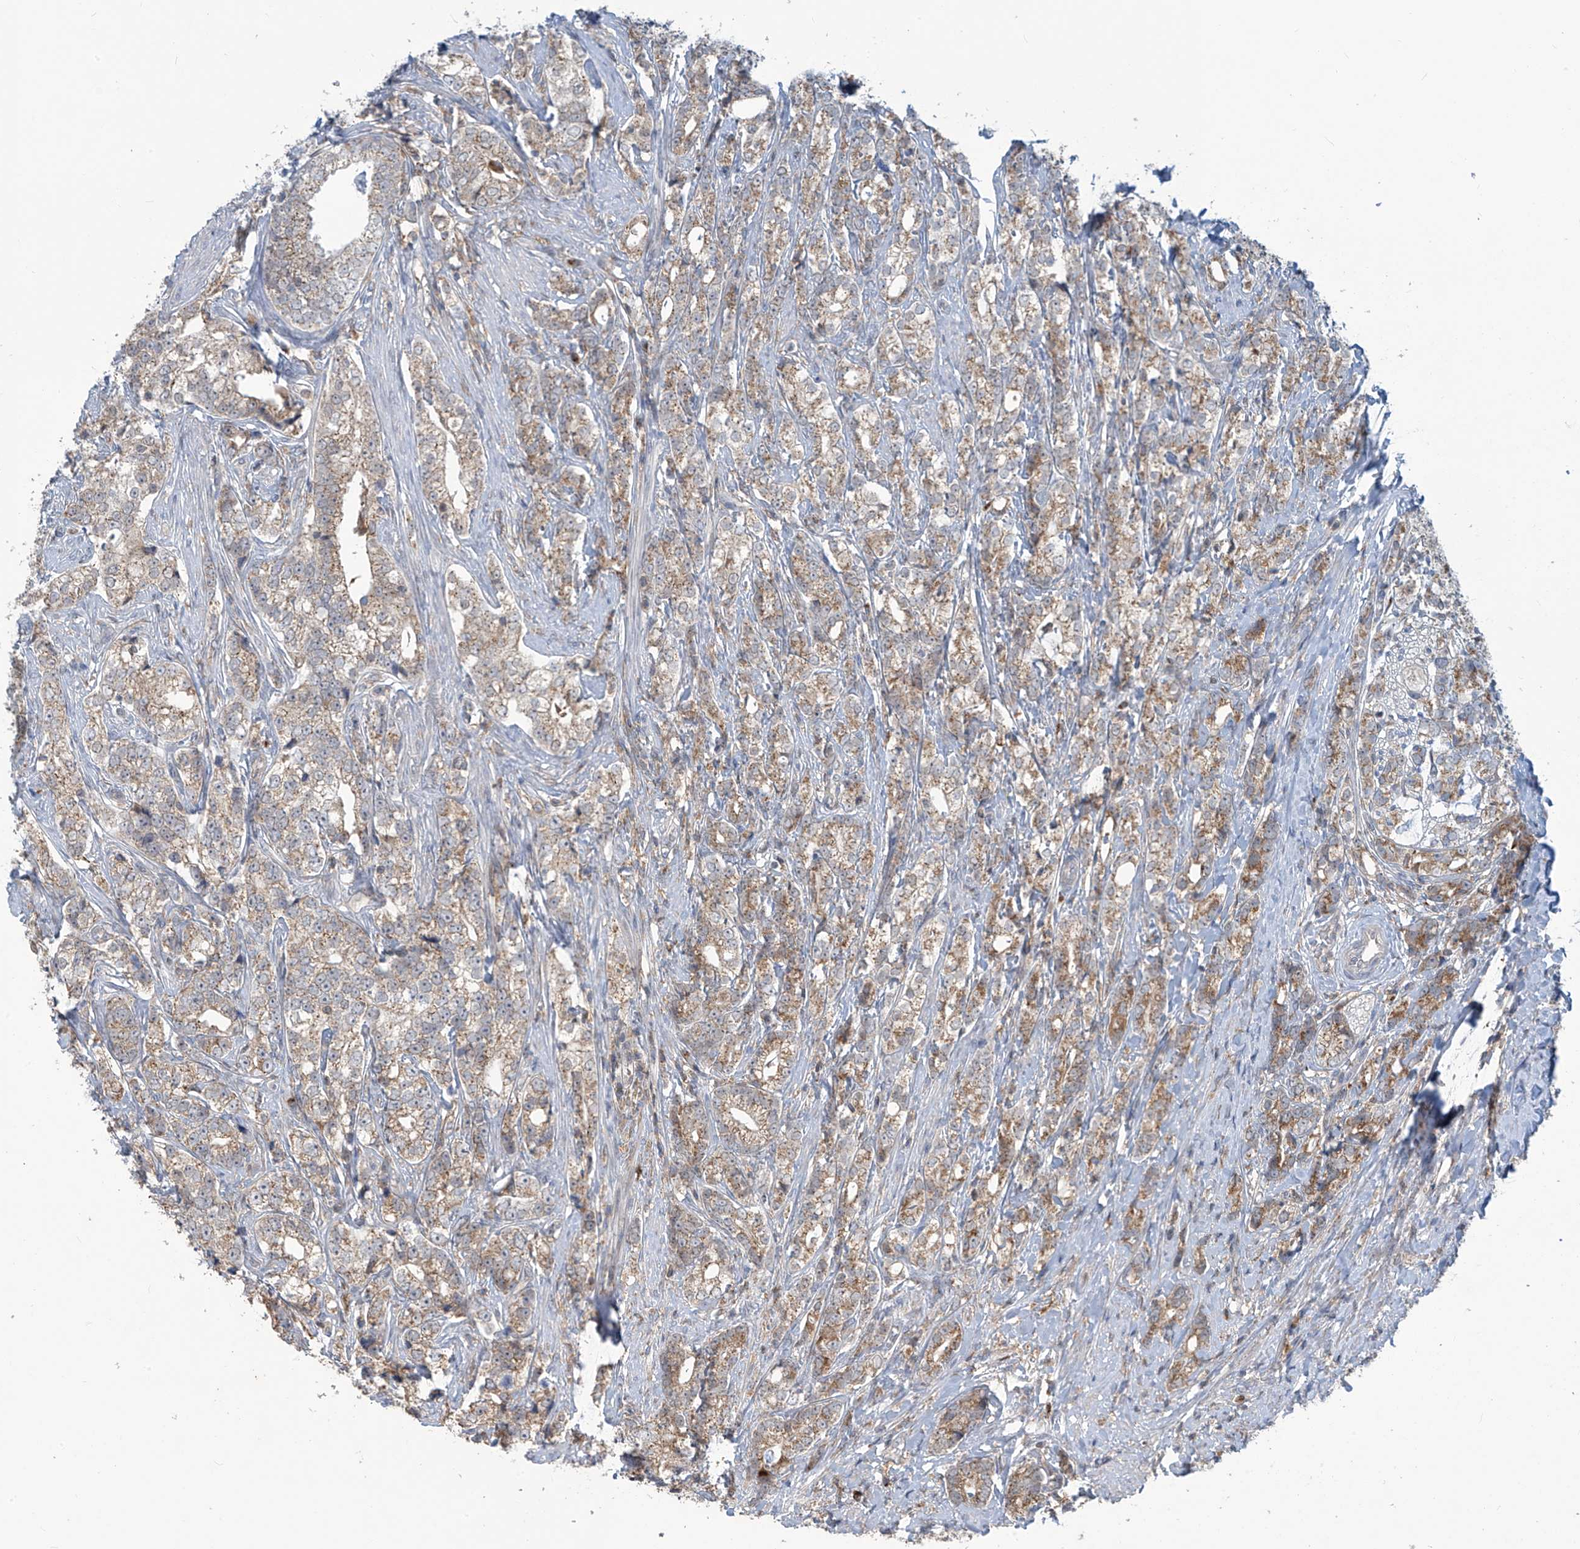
{"staining": {"intensity": "moderate", "quantity": ">75%", "location": "cytoplasmic/membranous"}, "tissue": "prostate cancer", "cell_type": "Tumor cells", "image_type": "cancer", "snomed": [{"axis": "morphology", "description": "Adenocarcinoma, High grade"}, {"axis": "topography", "description": "Prostate"}], "caption": "A brown stain highlights moderate cytoplasmic/membranous staining of a protein in human prostate cancer (adenocarcinoma (high-grade)) tumor cells. The protein of interest is shown in brown color, while the nuclei are stained blue.", "gene": "PARVG", "patient": {"sex": "male", "age": 69}}